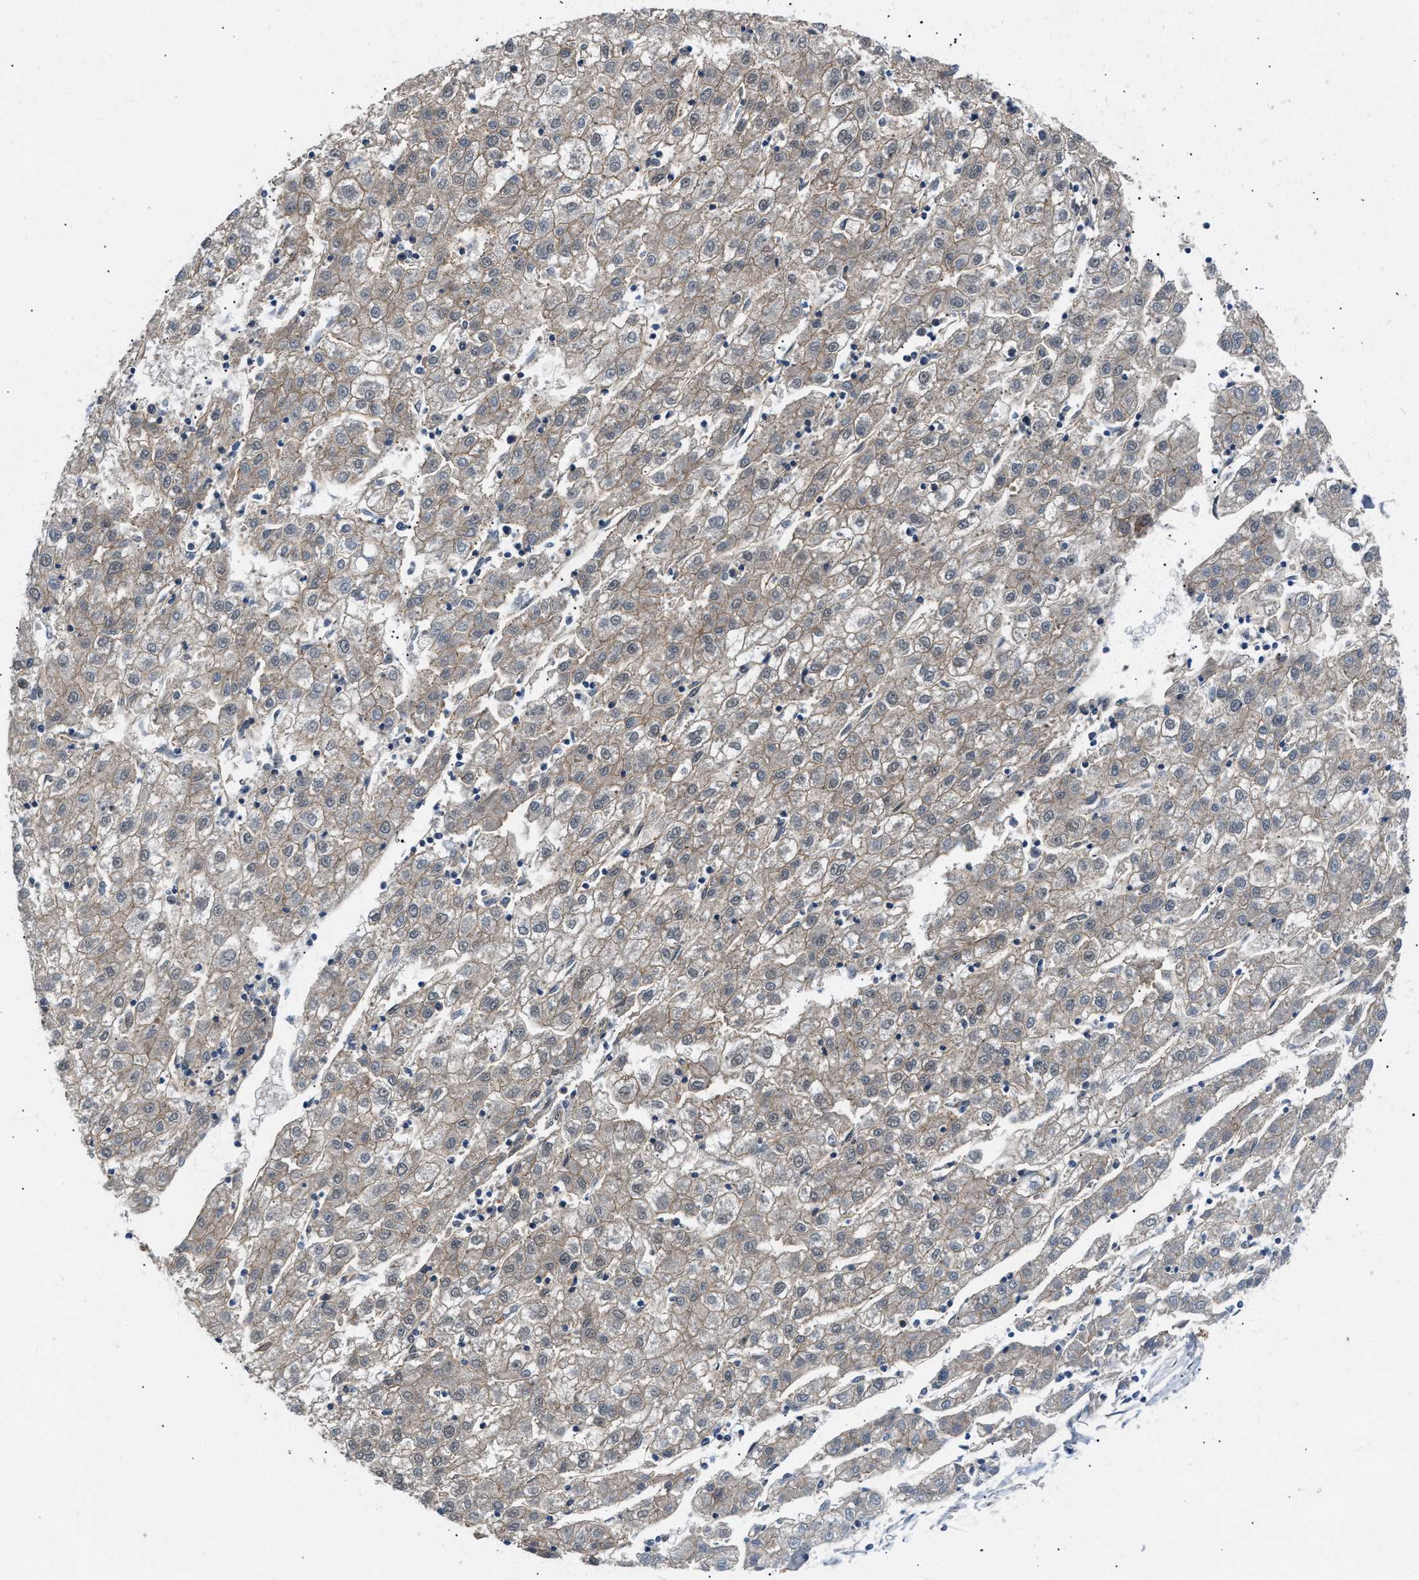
{"staining": {"intensity": "weak", "quantity": "25%-75%", "location": "cytoplasmic/membranous"}, "tissue": "liver cancer", "cell_type": "Tumor cells", "image_type": "cancer", "snomed": [{"axis": "morphology", "description": "Carcinoma, Hepatocellular, NOS"}, {"axis": "topography", "description": "Liver"}], "caption": "This is an image of IHC staining of liver cancer (hepatocellular carcinoma), which shows weak expression in the cytoplasmic/membranous of tumor cells.", "gene": "COPS2", "patient": {"sex": "male", "age": 72}}